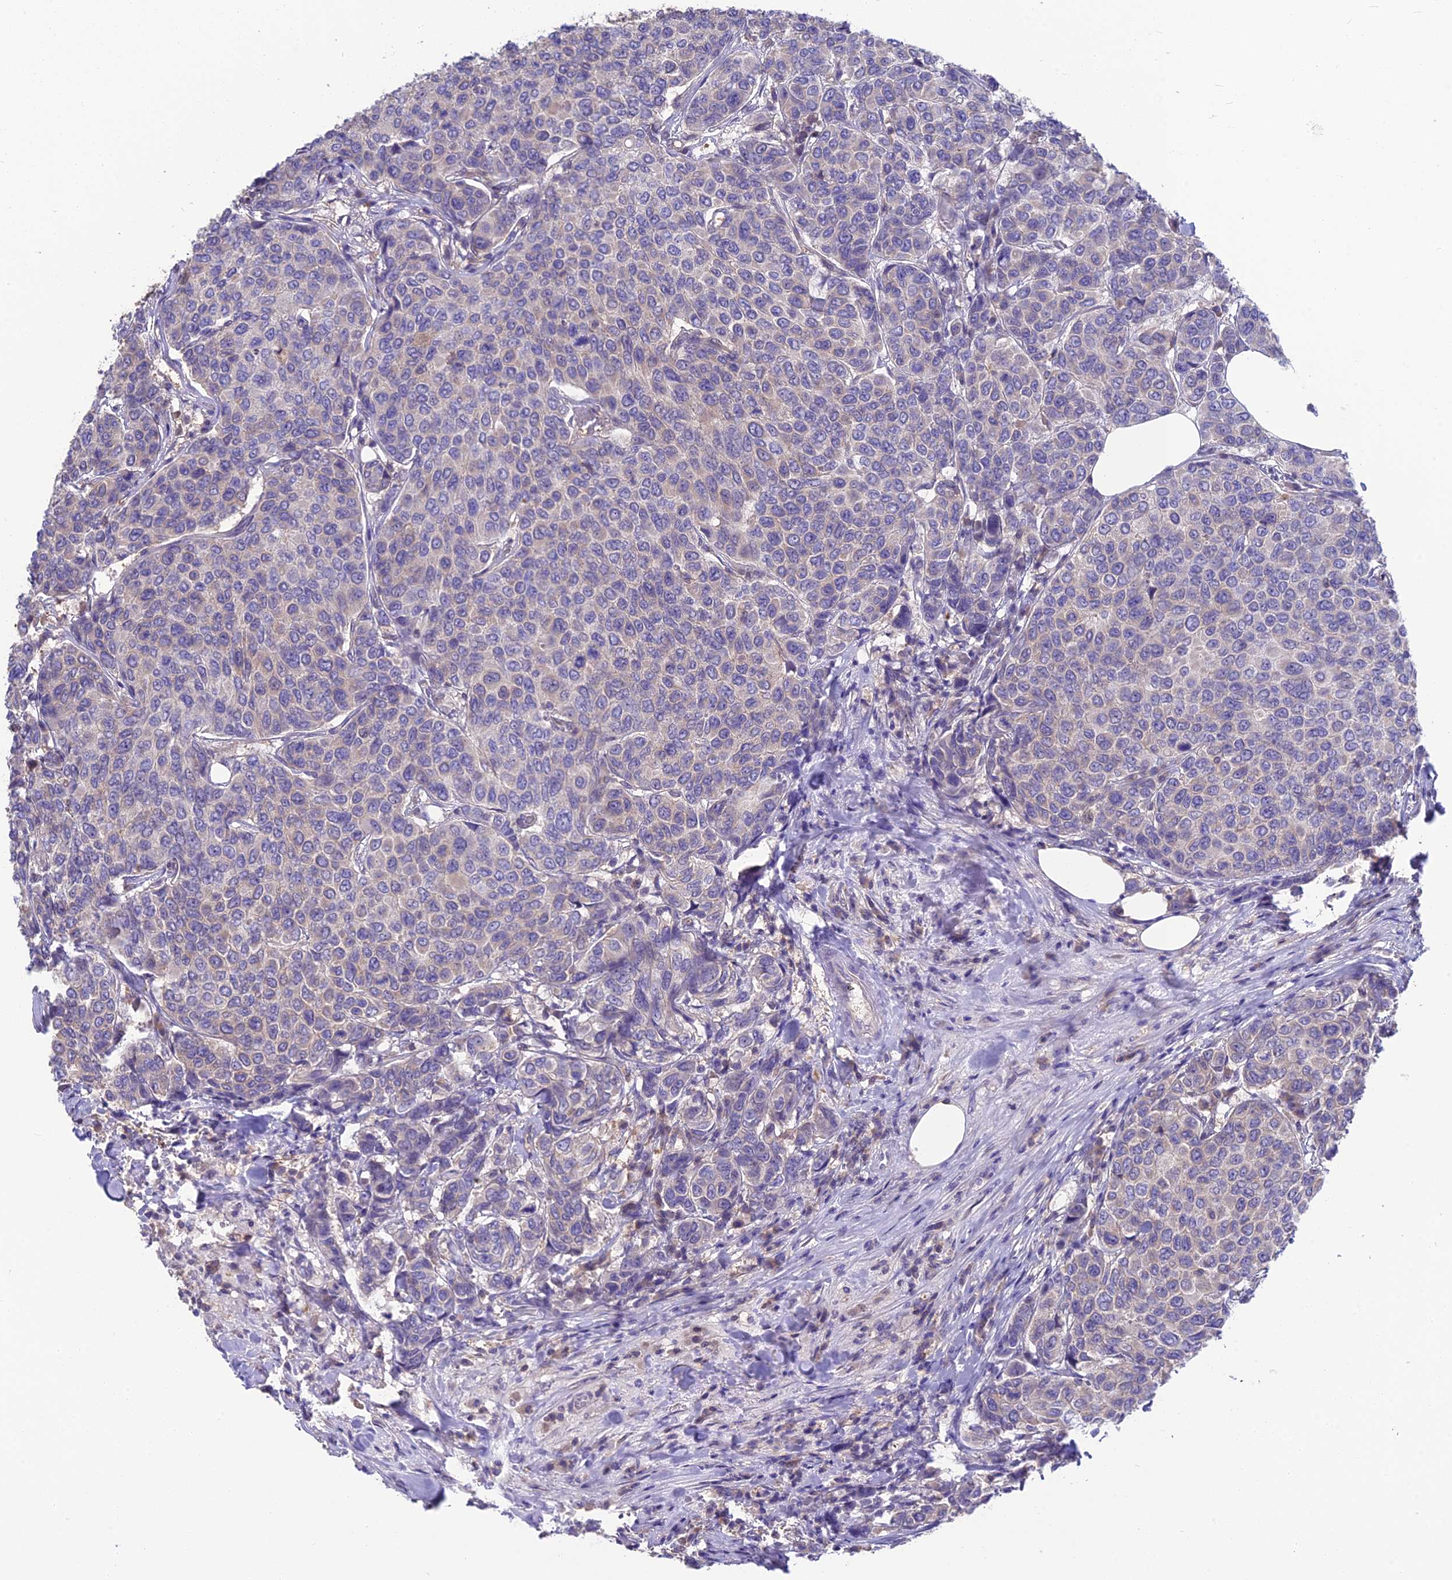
{"staining": {"intensity": "negative", "quantity": "none", "location": "none"}, "tissue": "breast cancer", "cell_type": "Tumor cells", "image_type": "cancer", "snomed": [{"axis": "morphology", "description": "Duct carcinoma"}, {"axis": "topography", "description": "Breast"}], "caption": "Histopathology image shows no protein expression in tumor cells of breast cancer (invasive ductal carcinoma) tissue.", "gene": "SNAP91", "patient": {"sex": "female", "age": 55}}